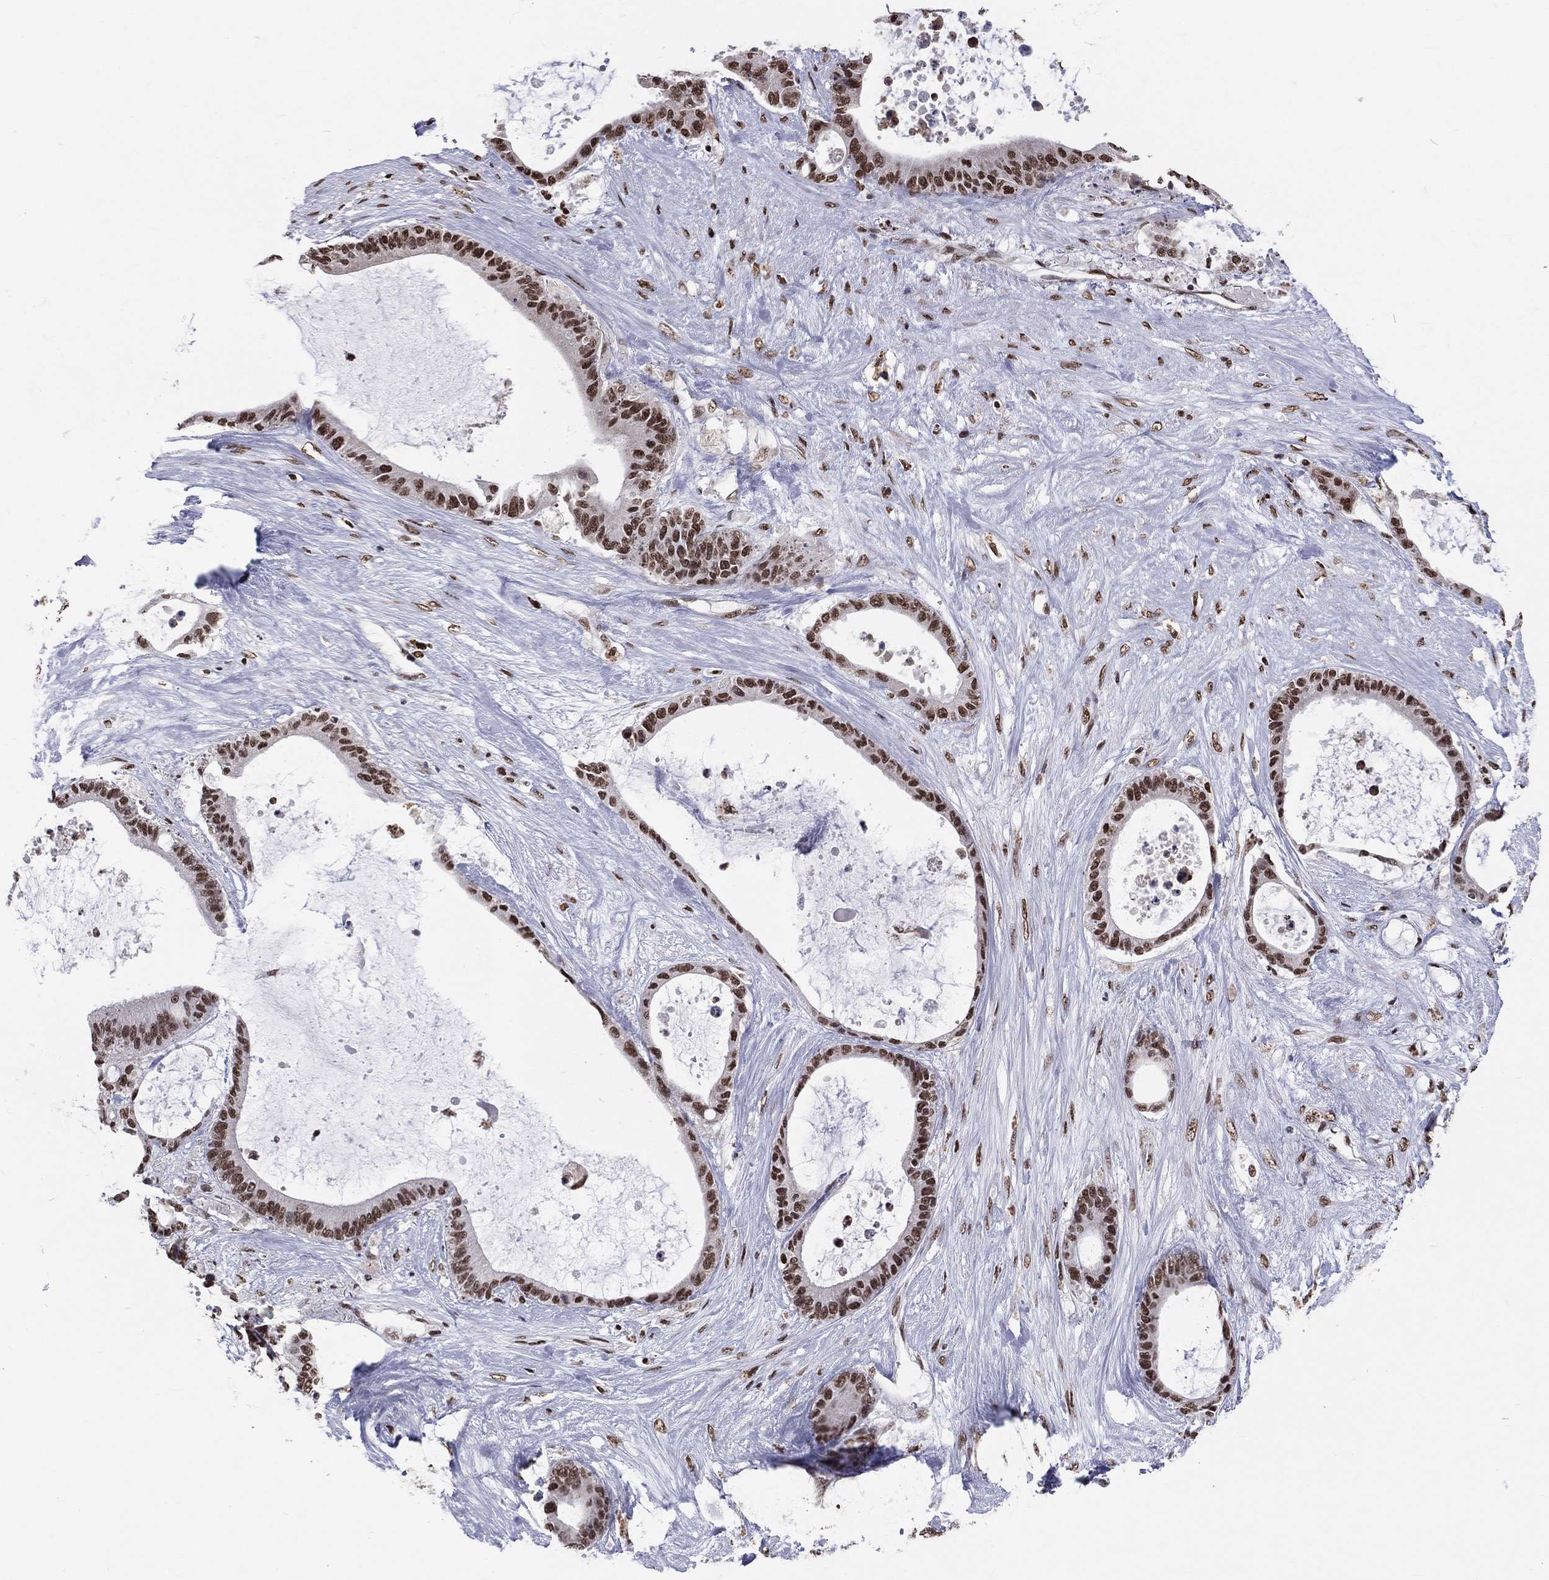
{"staining": {"intensity": "strong", "quantity": ">75%", "location": "nuclear"}, "tissue": "liver cancer", "cell_type": "Tumor cells", "image_type": "cancer", "snomed": [{"axis": "morphology", "description": "Normal tissue, NOS"}, {"axis": "morphology", "description": "Cholangiocarcinoma"}, {"axis": "topography", "description": "Liver"}, {"axis": "topography", "description": "Peripheral nerve tissue"}], "caption": "Protein expression by immunohistochemistry (IHC) exhibits strong nuclear expression in about >75% of tumor cells in liver cancer (cholangiocarcinoma).", "gene": "ZNF7", "patient": {"sex": "female", "age": 73}}